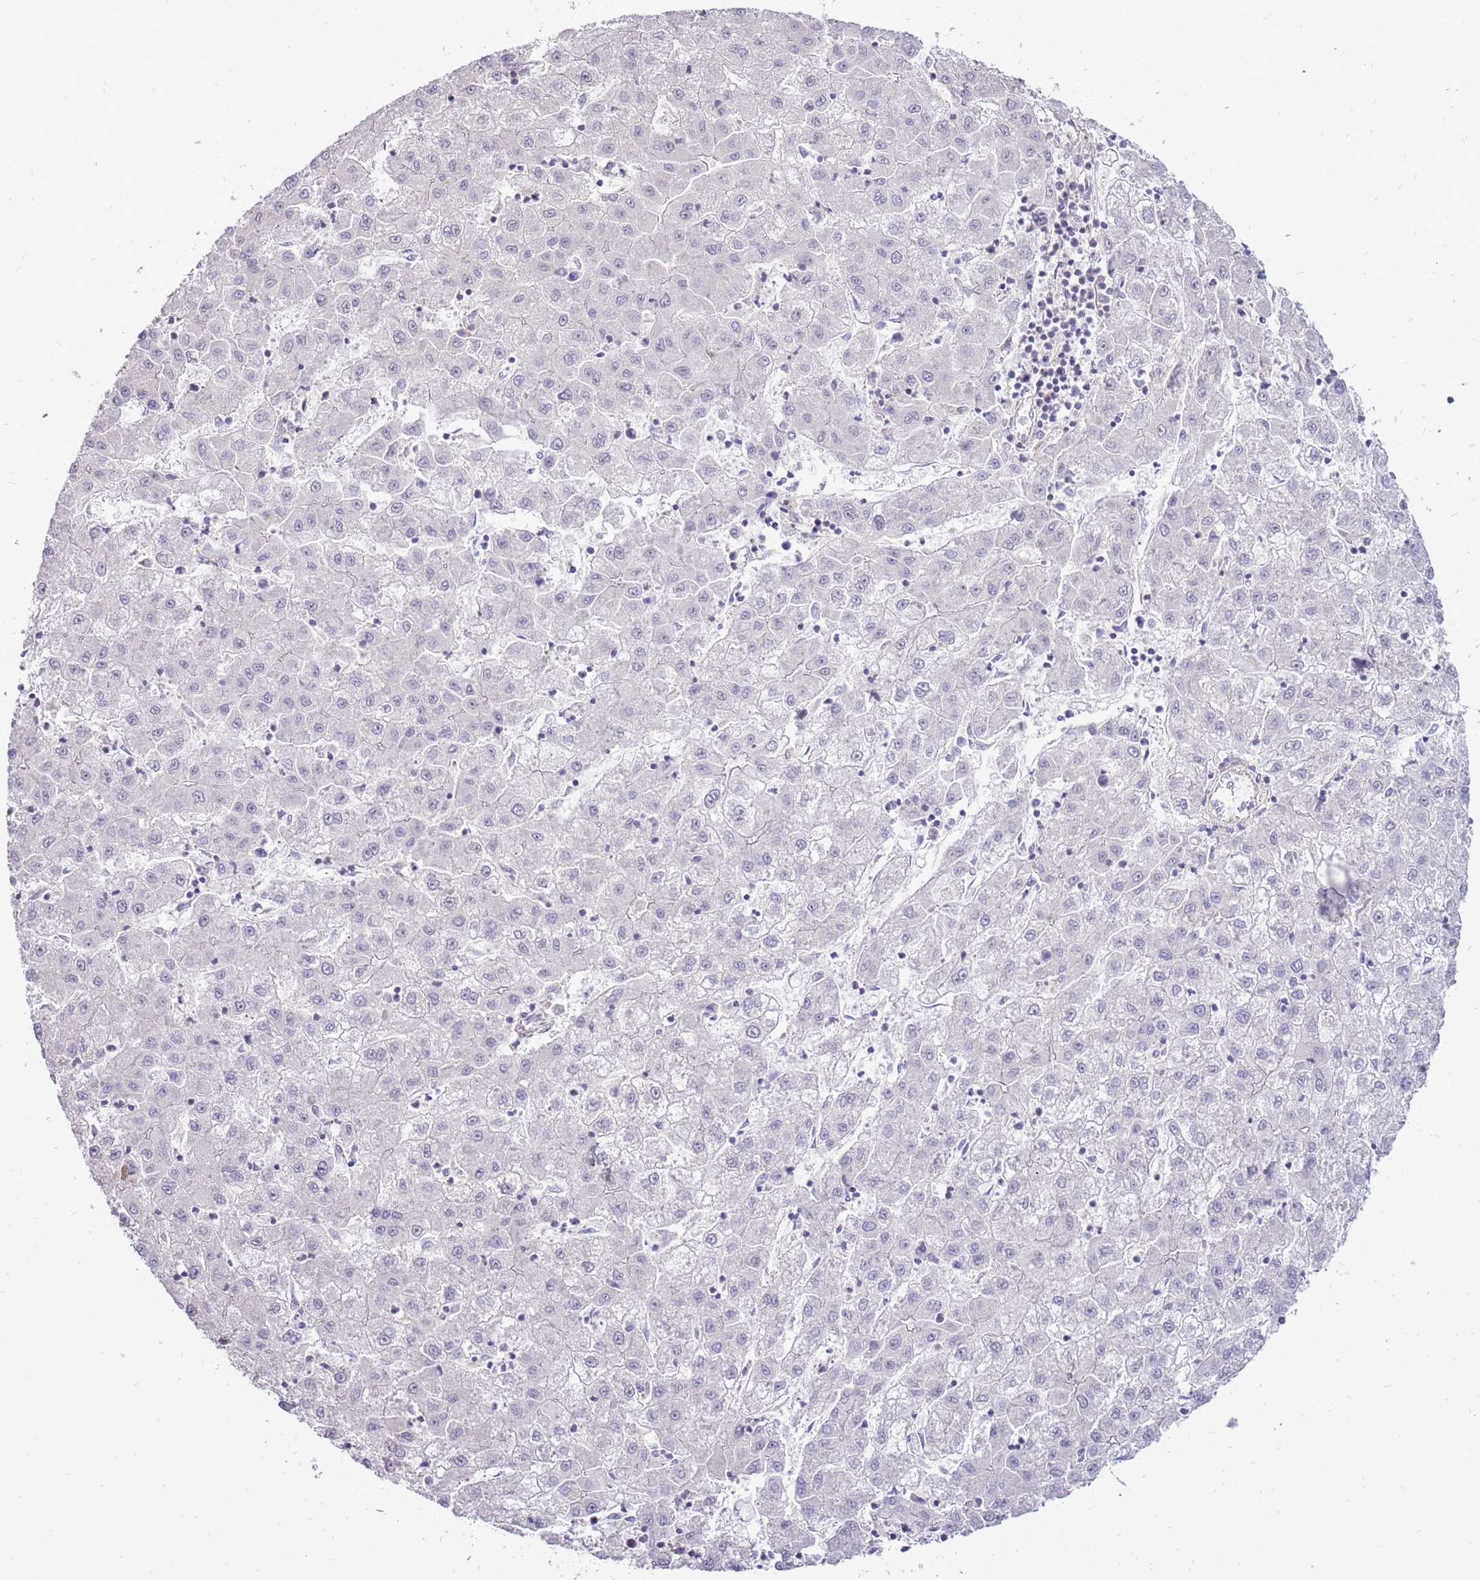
{"staining": {"intensity": "negative", "quantity": "none", "location": "none"}, "tissue": "liver cancer", "cell_type": "Tumor cells", "image_type": "cancer", "snomed": [{"axis": "morphology", "description": "Carcinoma, Hepatocellular, NOS"}, {"axis": "topography", "description": "Liver"}], "caption": "Immunohistochemistry photomicrograph of human liver hepatocellular carcinoma stained for a protein (brown), which displays no positivity in tumor cells.", "gene": "UGGT2", "patient": {"sex": "male", "age": 72}}